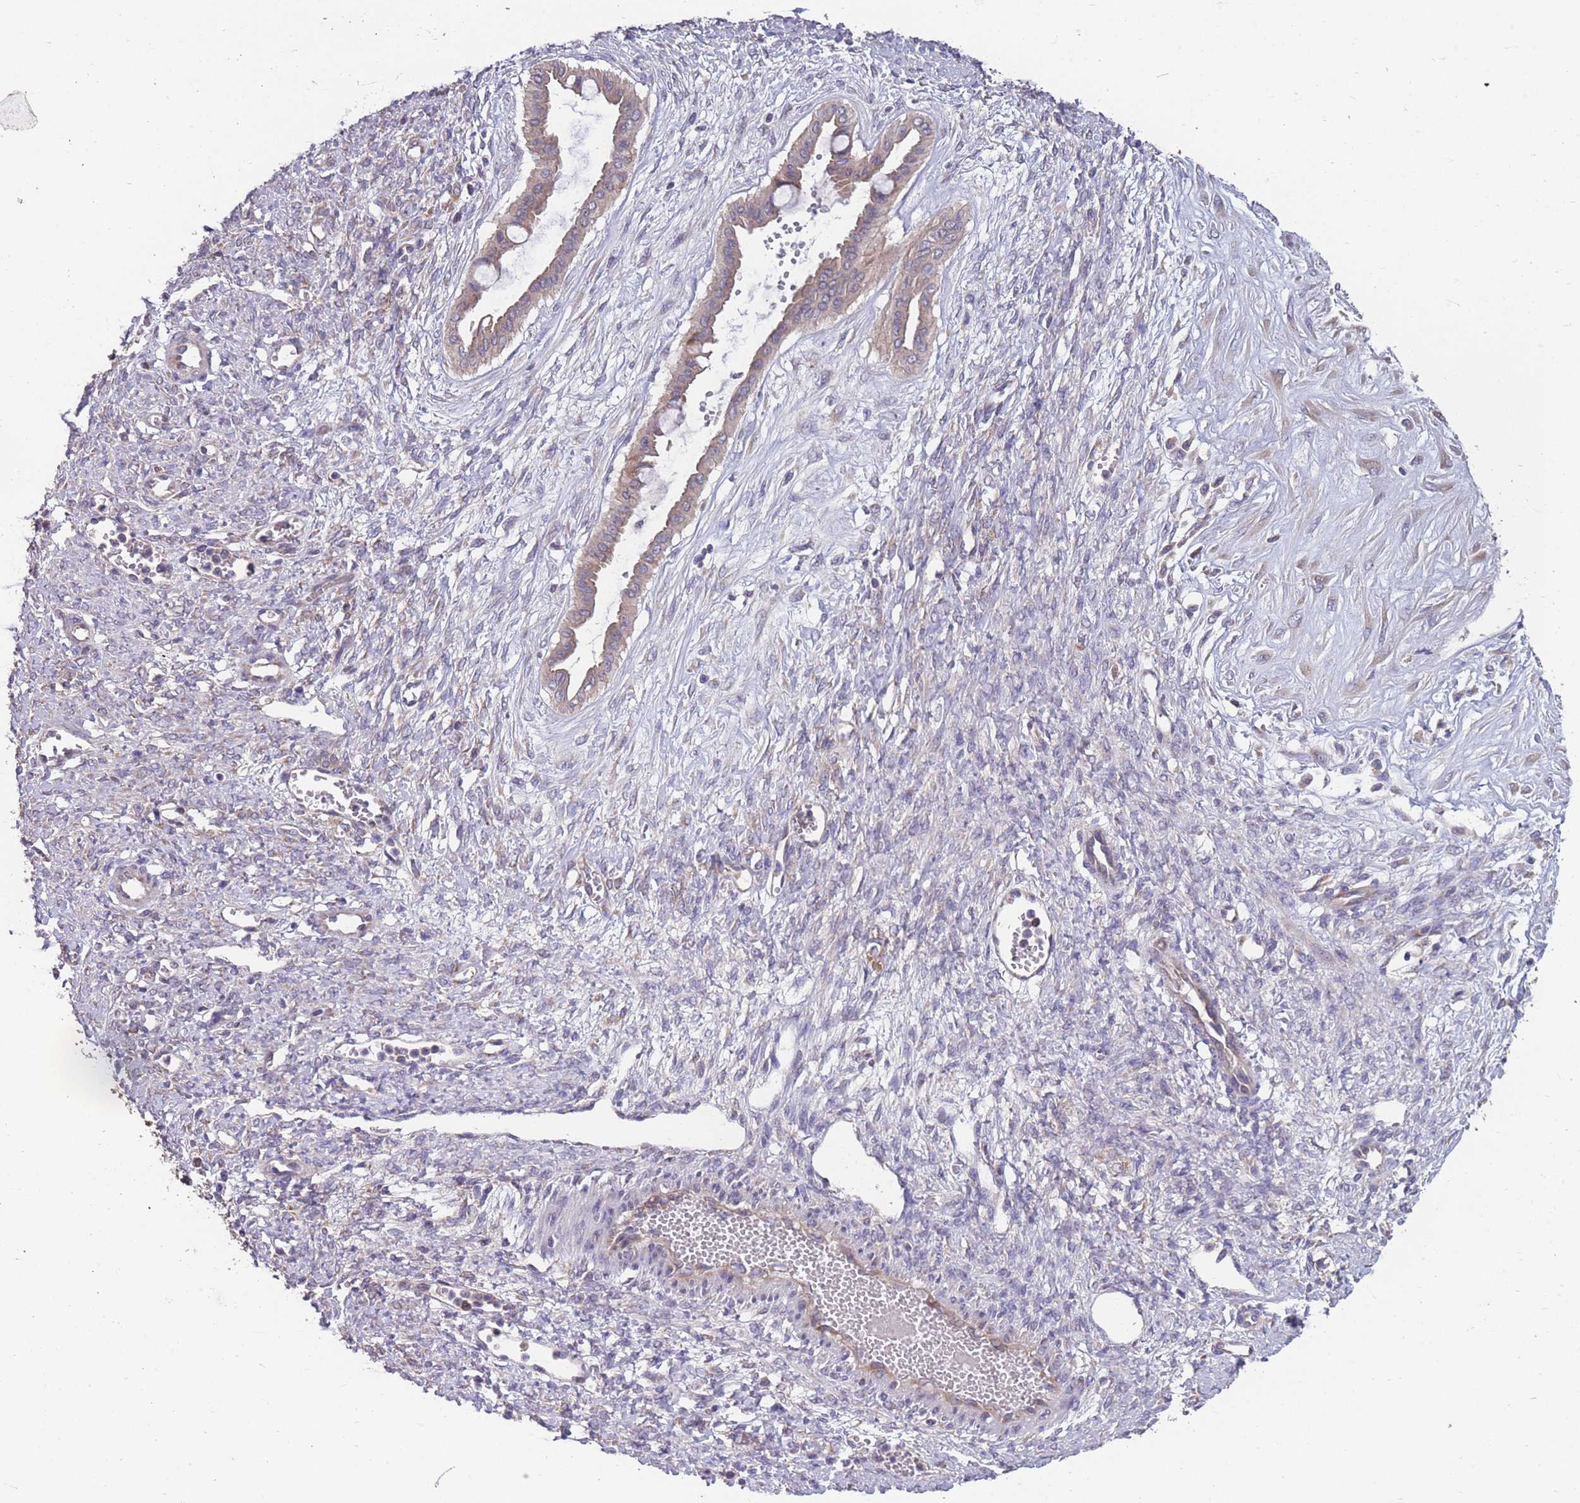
{"staining": {"intensity": "weak", "quantity": ">75%", "location": "cytoplasmic/membranous"}, "tissue": "ovarian cancer", "cell_type": "Tumor cells", "image_type": "cancer", "snomed": [{"axis": "morphology", "description": "Cystadenocarcinoma, mucinous, NOS"}, {"axis": "topography", "description": "Ovary"}], "caption": "IHC photomicrograph of neoplastic tissue: ovarian mucinous cystadenocarcinoma stained using immunohistochemistry displays low levels of weak protein expression localized specifically in the cytoplasmic/membranous of tumor cells, appearing as a cytoplasmic/membranous brown color.", "gene": "STIM2", "patient": {"sex": "female", "age": 73}}